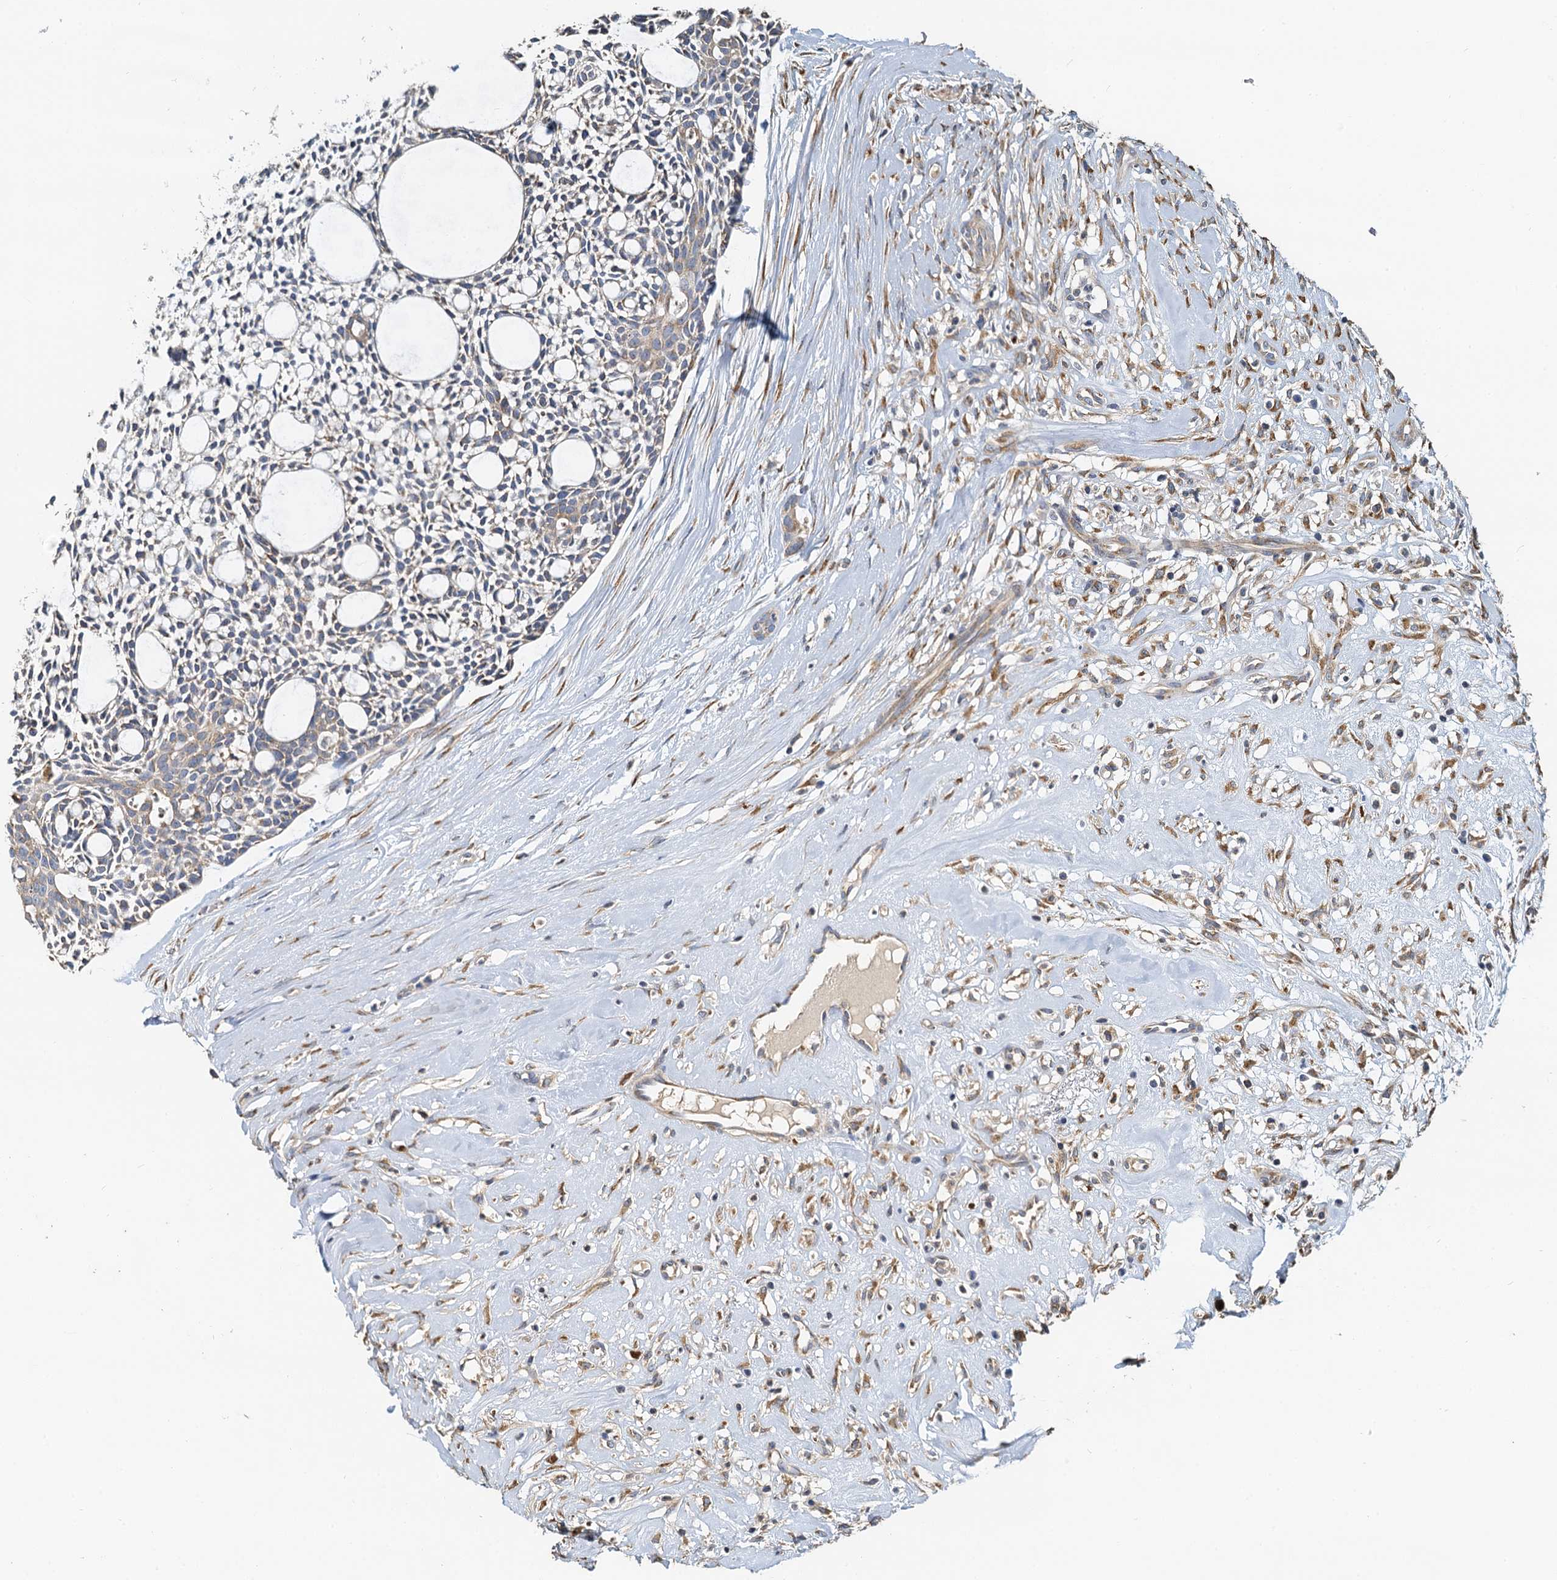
{"staining": {"intensity": "weak", "quantity": "<25%", "location": "cytoplasmic/membranous"}, "tissue": "head and neck cancer", "cell_type": "Tumor cells", "image_type": "cancer", "snomed": [{"axis": "morphology", "description": "Adenocarcinoma, NOS"}, {"axis": "topography", "description": "Subcutis"}, {"axis": "topography", "description": "Head-Neck"}], "caption": "This photomicrograph is of head and neck adenocarcinoma stained with IHC to label a protein in brown with the nuclei are counter-stained blue. There is no positivity in tumor cells.", "gene": "NKAPD1", "patient": {"sex": "female", "age": 73}}